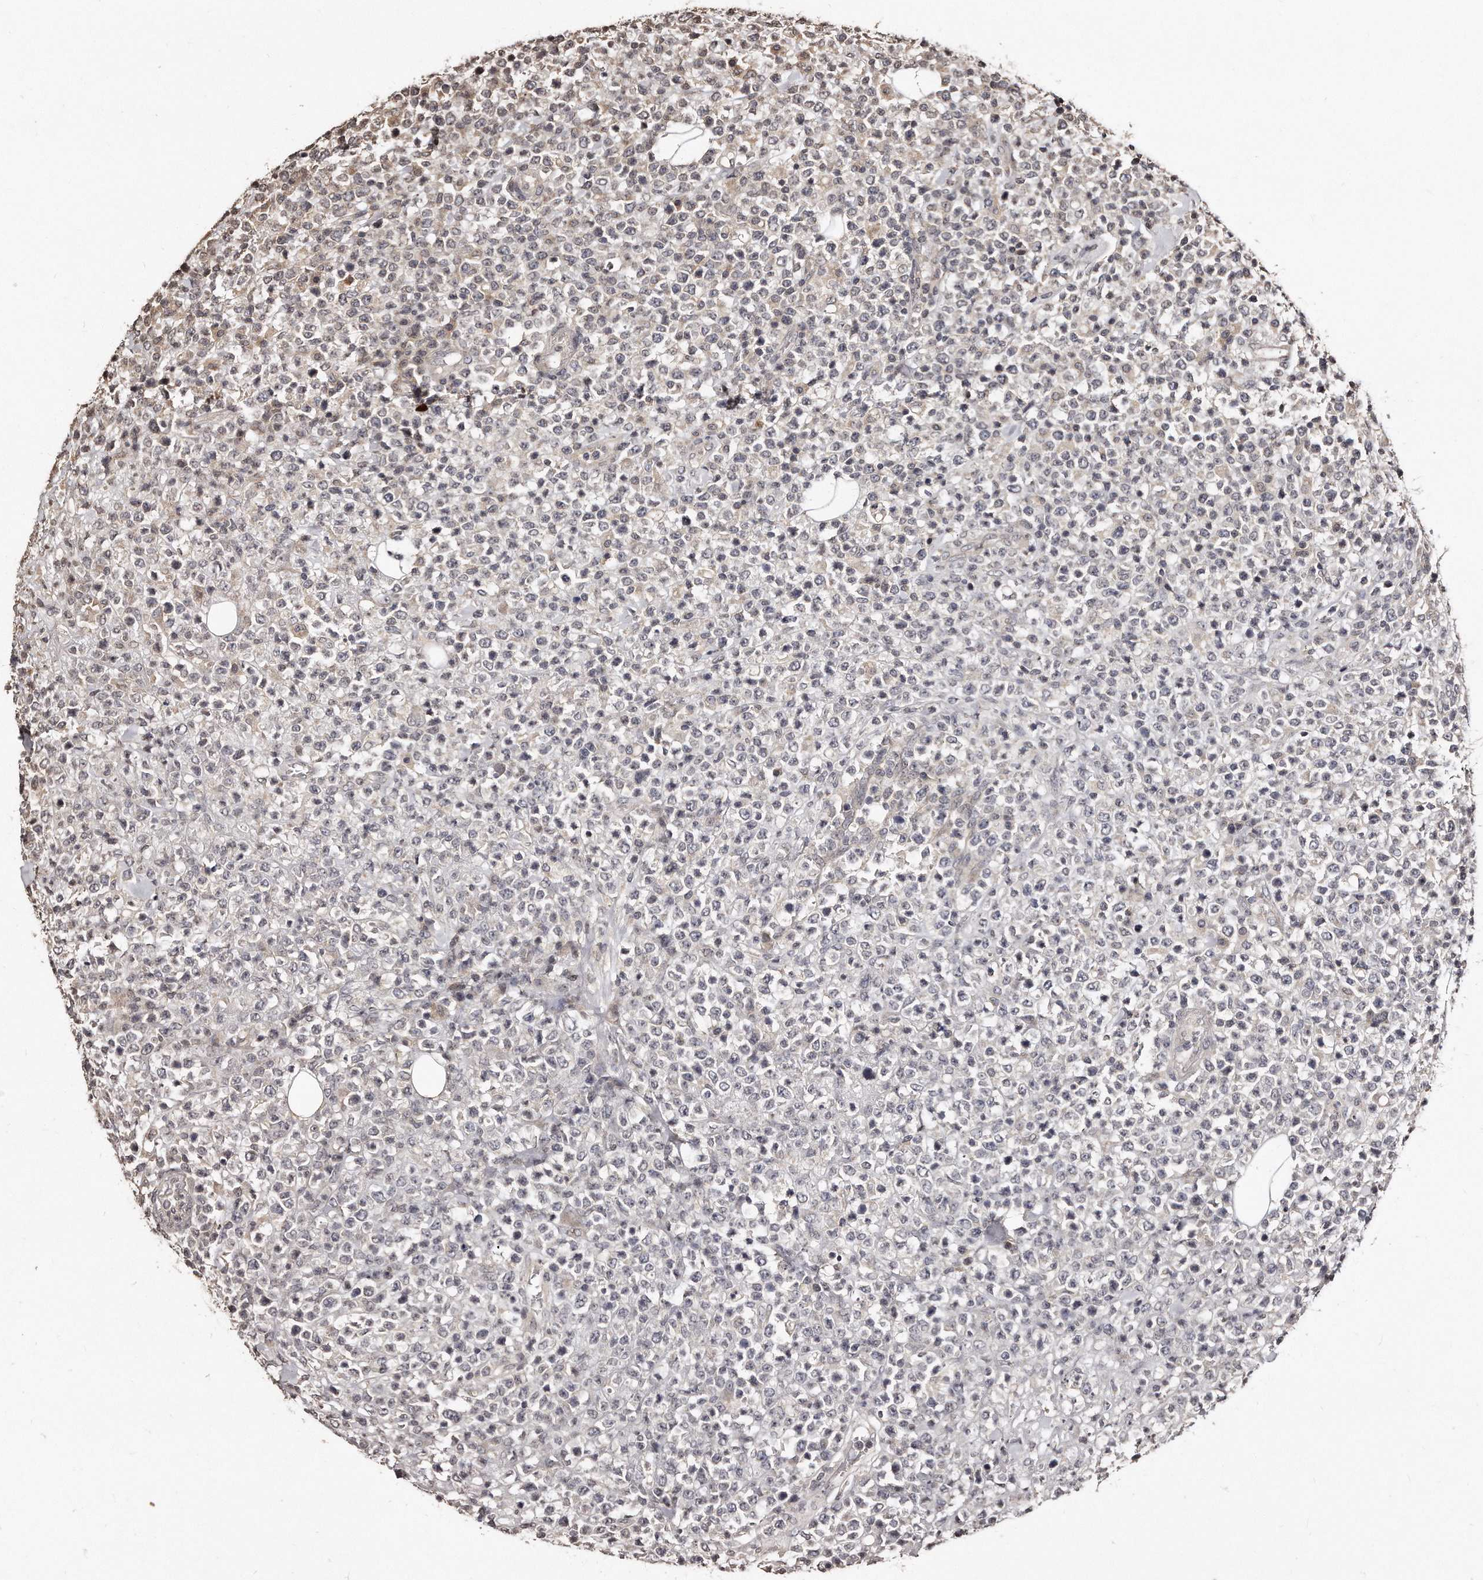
{"staining": {"intensity": "negative", "quantity": "none", "location": "none"}, "tissue": "lymphoma", "cell_type": "Tumor cells", "image_type": "cancer", "snomed": [{"axis": "morphology", "description": "Malignant lymphoma, non-Hodgkin's type, High grade"}, {"axis": "topography", "description": "Colon"}], "caption": "Tumor cells are negative for brown protein staining in malignant lymphoma, non-Hodgkin's type (high-grade).", "gene": "TSHR", "patient": {"sex": "female", "age": 53}}